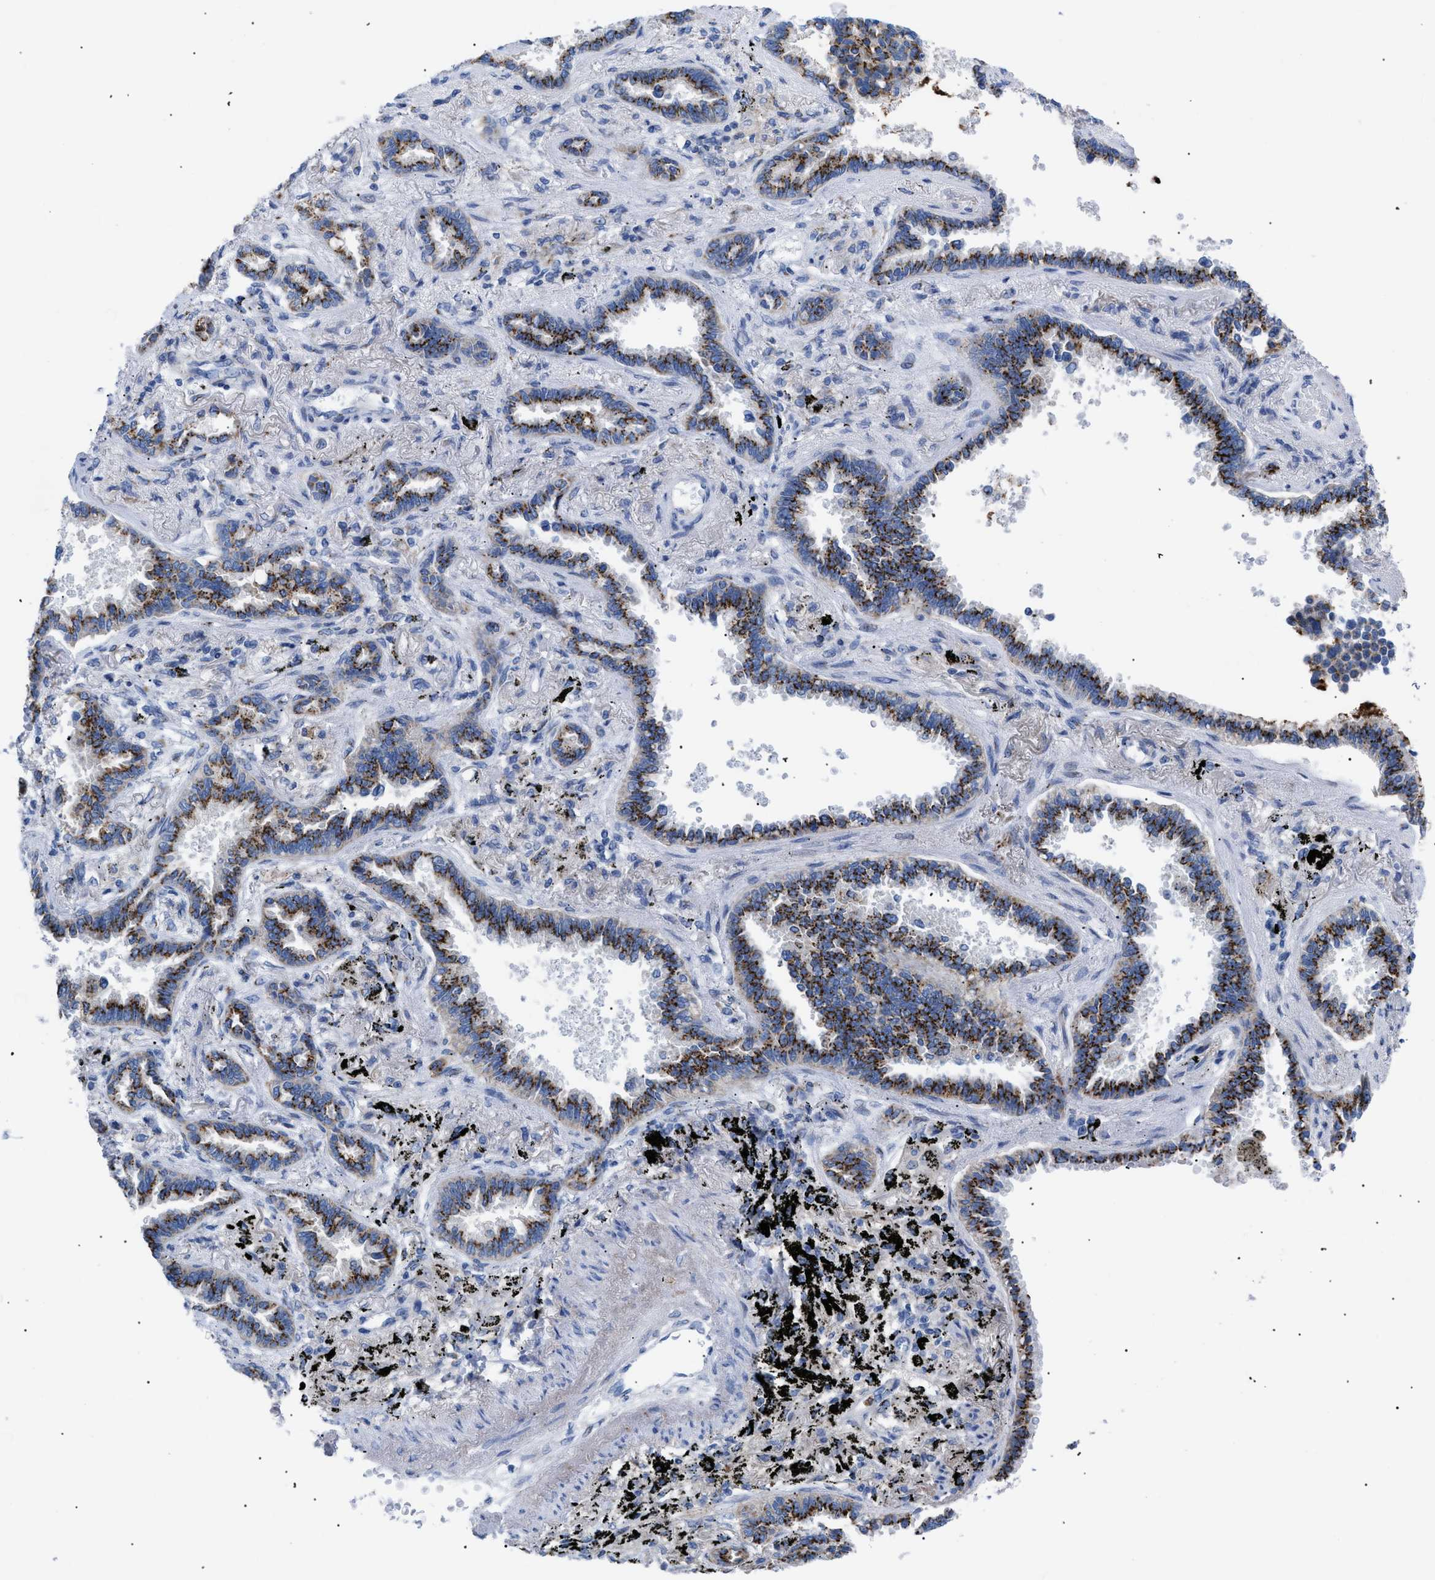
{"staining": {"intensity": "strong", "quantity": ">75%", "location": "cytoplasmic/membranous"}, "tissue": "lung cancer", "cell_type": "Tumor cells", "image_type": "cancer", "snomed": [{"axis": "morphology", "description": "Normal tissue, NOS"}, {"axis": "morphology", "description": "Adenocarcinoma, NOS"}, {"axis": "topography", "description": "Lung"}], "caption": "Human lung cancer (adenocarcinoma) stained for a protein (brown) displays strong cytoplasmic/membranous positive positivity in about >75% of tumor cells.", "gene": "TMEM17", "patient": {"sex": "male", "age": 59}}